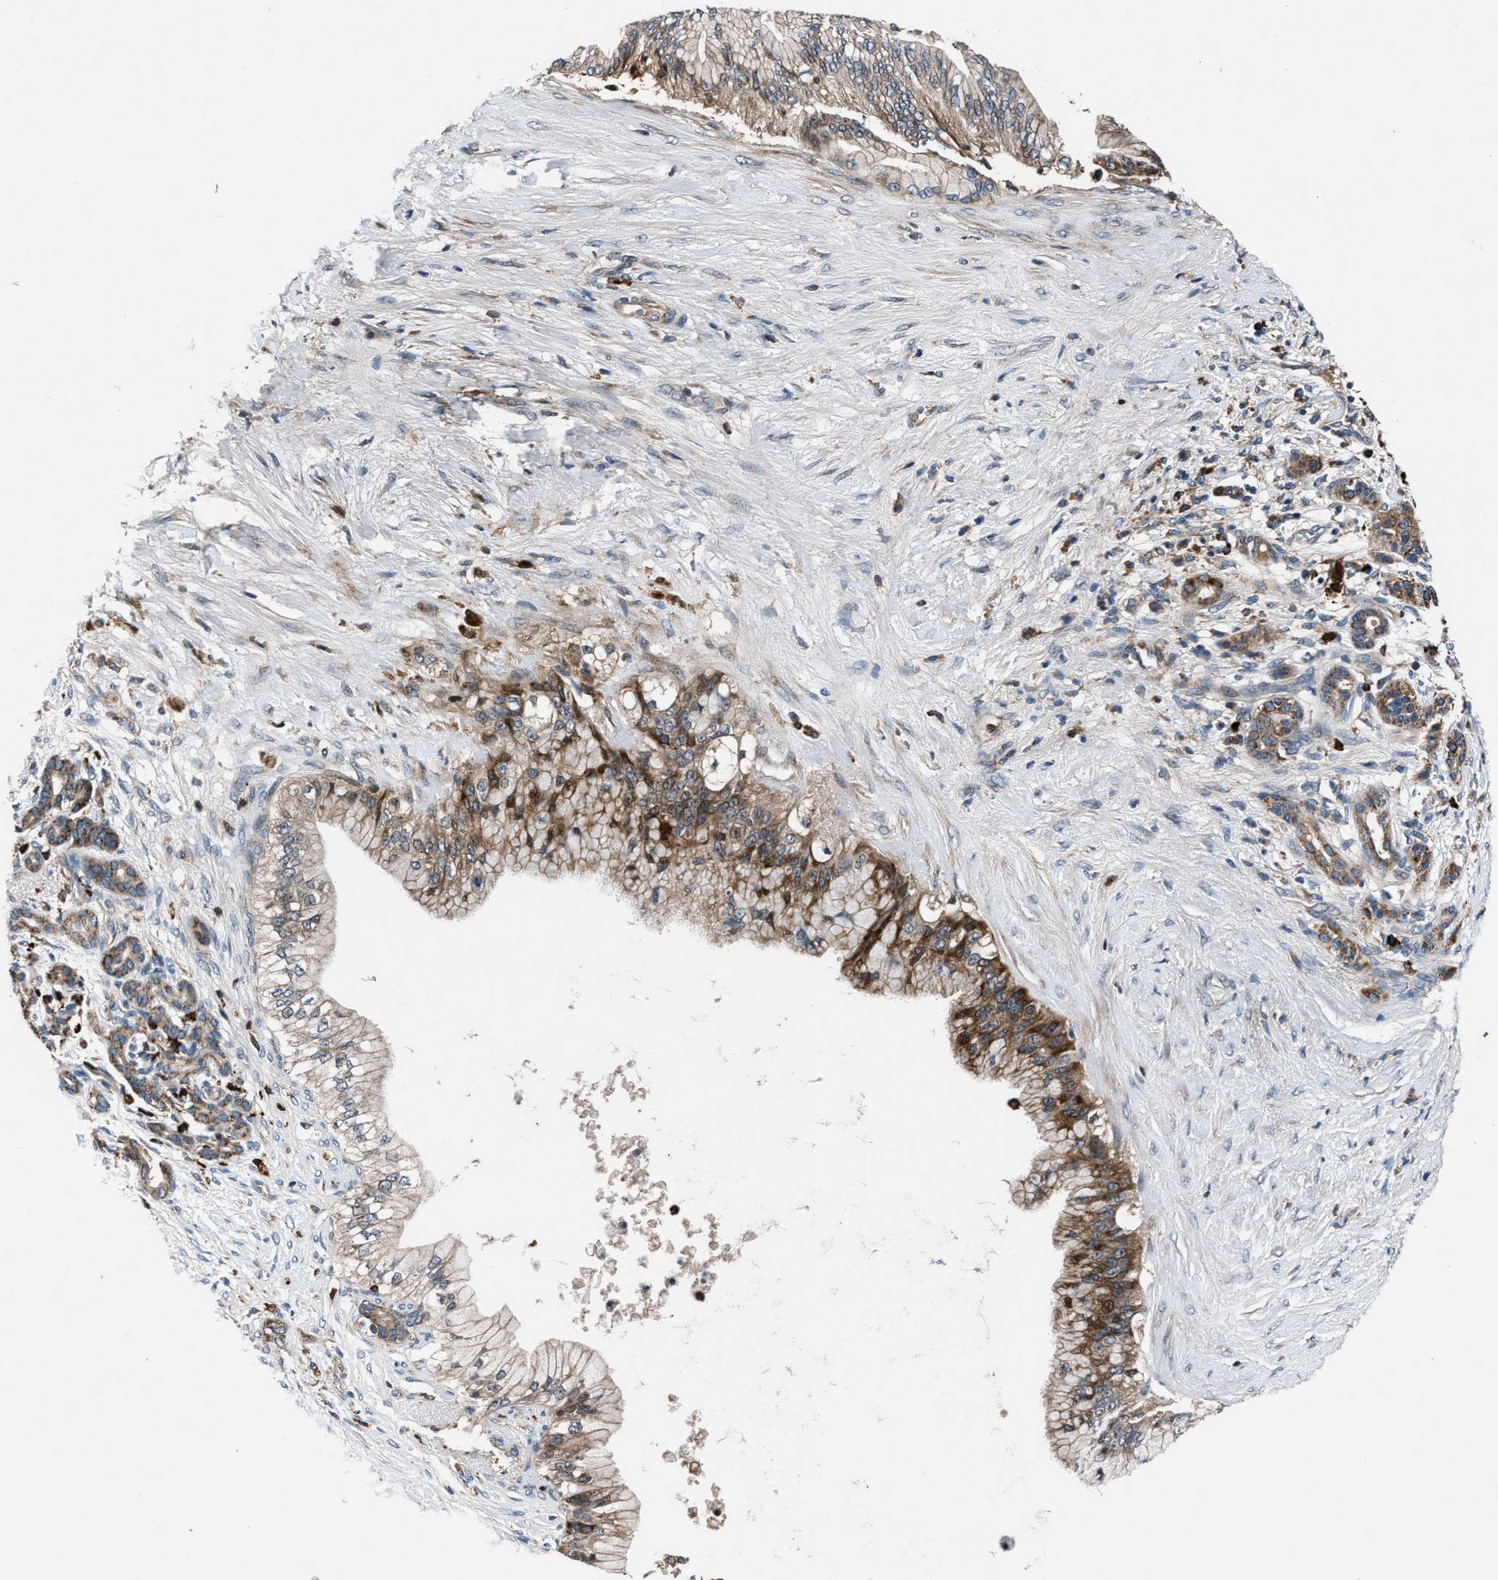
{"staining": {"intensity": "moderate", "quantity": "25%-75%", "location": "cytoplasmic/membranous"}, "tissue": "pancreatic cancer", "cell_type": "Tumor cells", "image_type": "cancer", "snomed": [{"axis": "morphology", "description": "Adenocarcinoma, NOS"}, {"axis": "topography", "description": "Pancreas"}], "caption": "Immunohistochemistry of pancreatic cancer displays medium levels of moderate cytoplasmic/membranous expression in approximately 25%-75% of tumor cells. (IHC, brightfield microscopy, high magnification).", "gene": "FAM221A", "patient": {"sex": "male", "age": 59}}